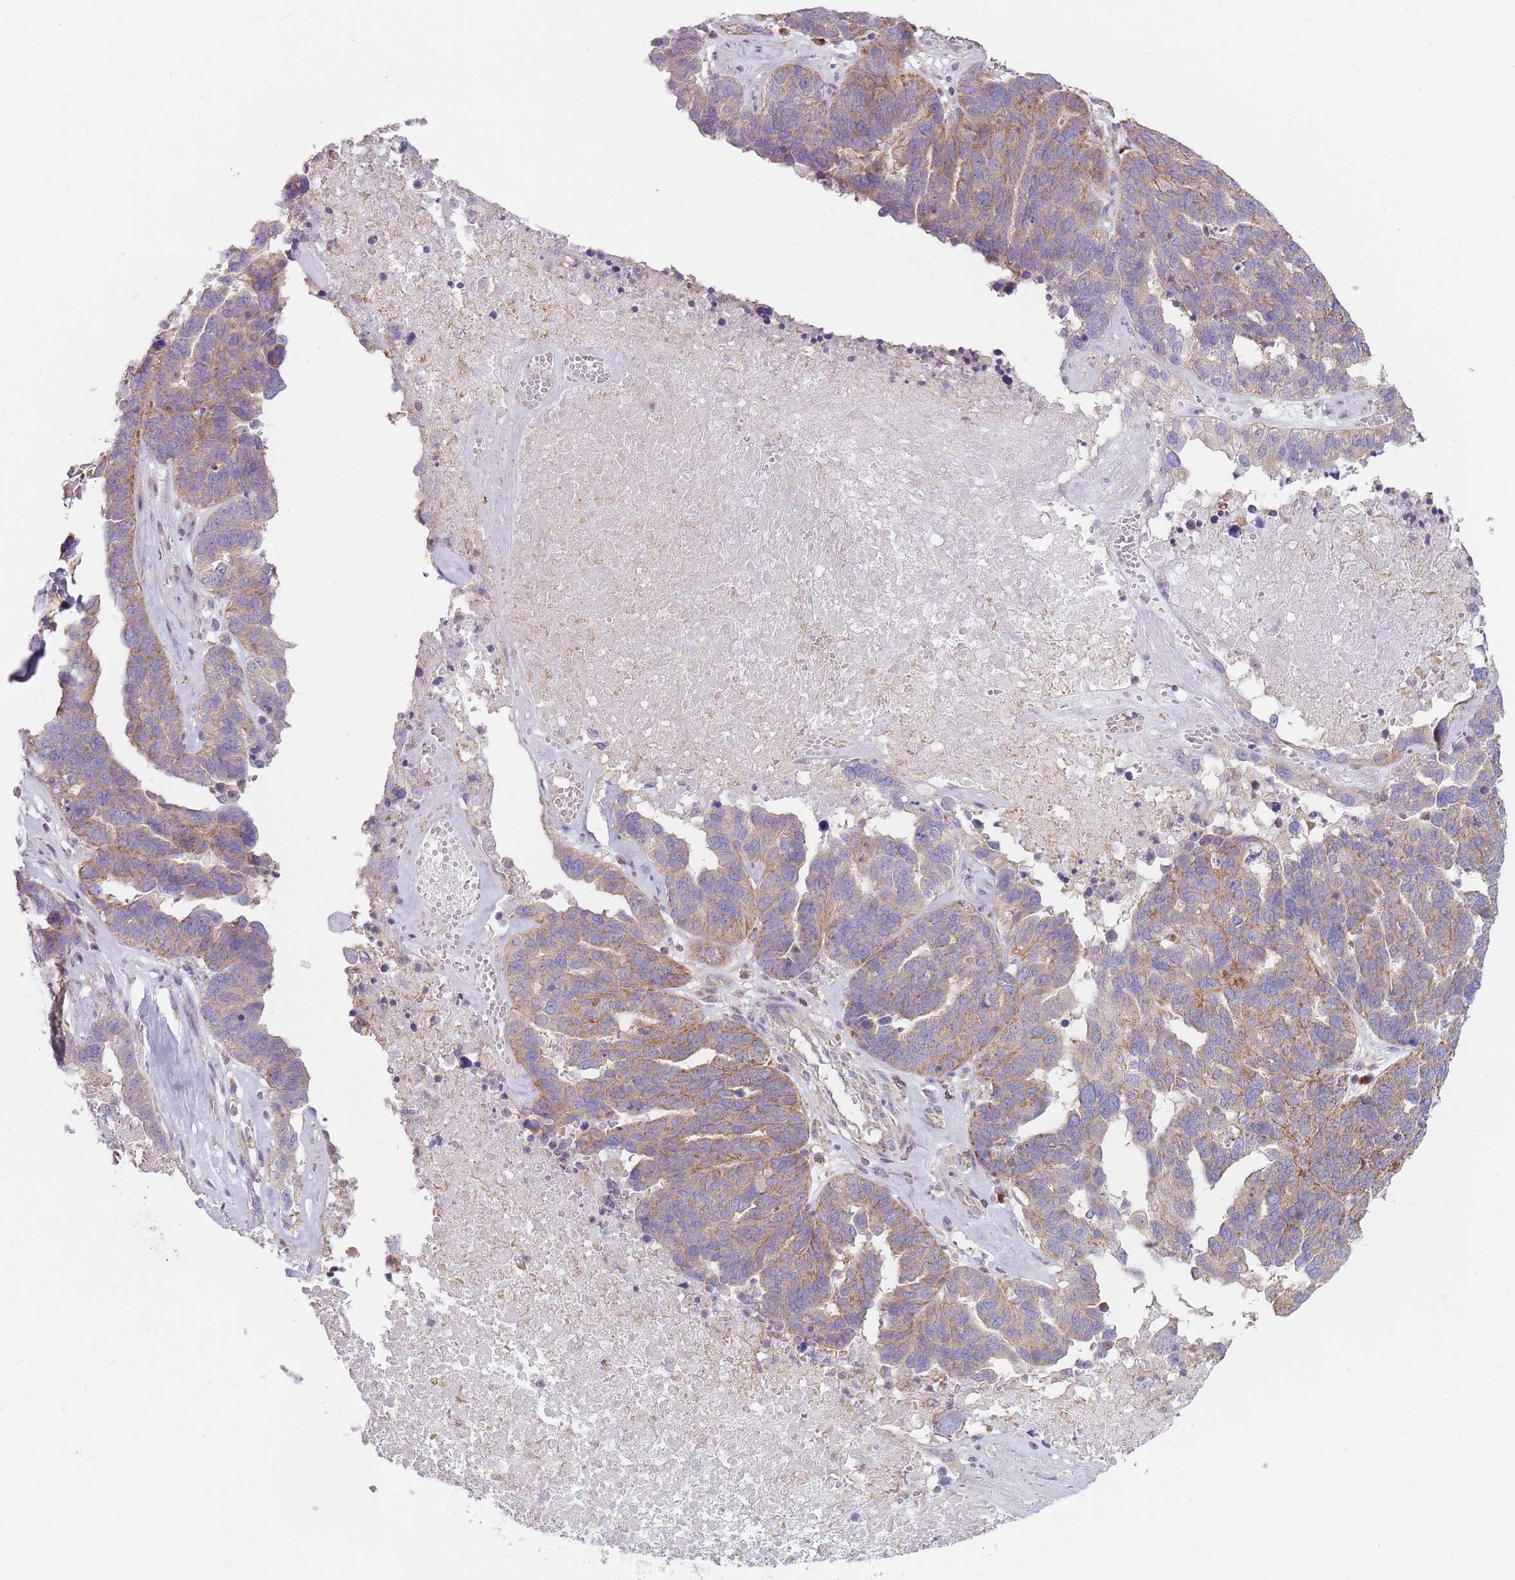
{"staining": {"intensity": "moderate", "quantity": ">75%", "location": "cytoplasmic/membranous"}, "tissue": "ovarian cancer", "cell_type": "Tumor cells", "image_type": "cancer", "snomed": [{"axis": "morphology", "description": "Cystadenocarcinoma, serous, NOS"}, {"axis": "topography", "description": "Ovary"}], "caption": "Protein analysis of ovarian cancer (serous cystadenocarcinoma) tissue demonstrates moderate cytoplasmic/membranous expression in about >75% of tumor cells.", "gene": "NDUFA9", "patient": {"sex": "female", "age": 59}}